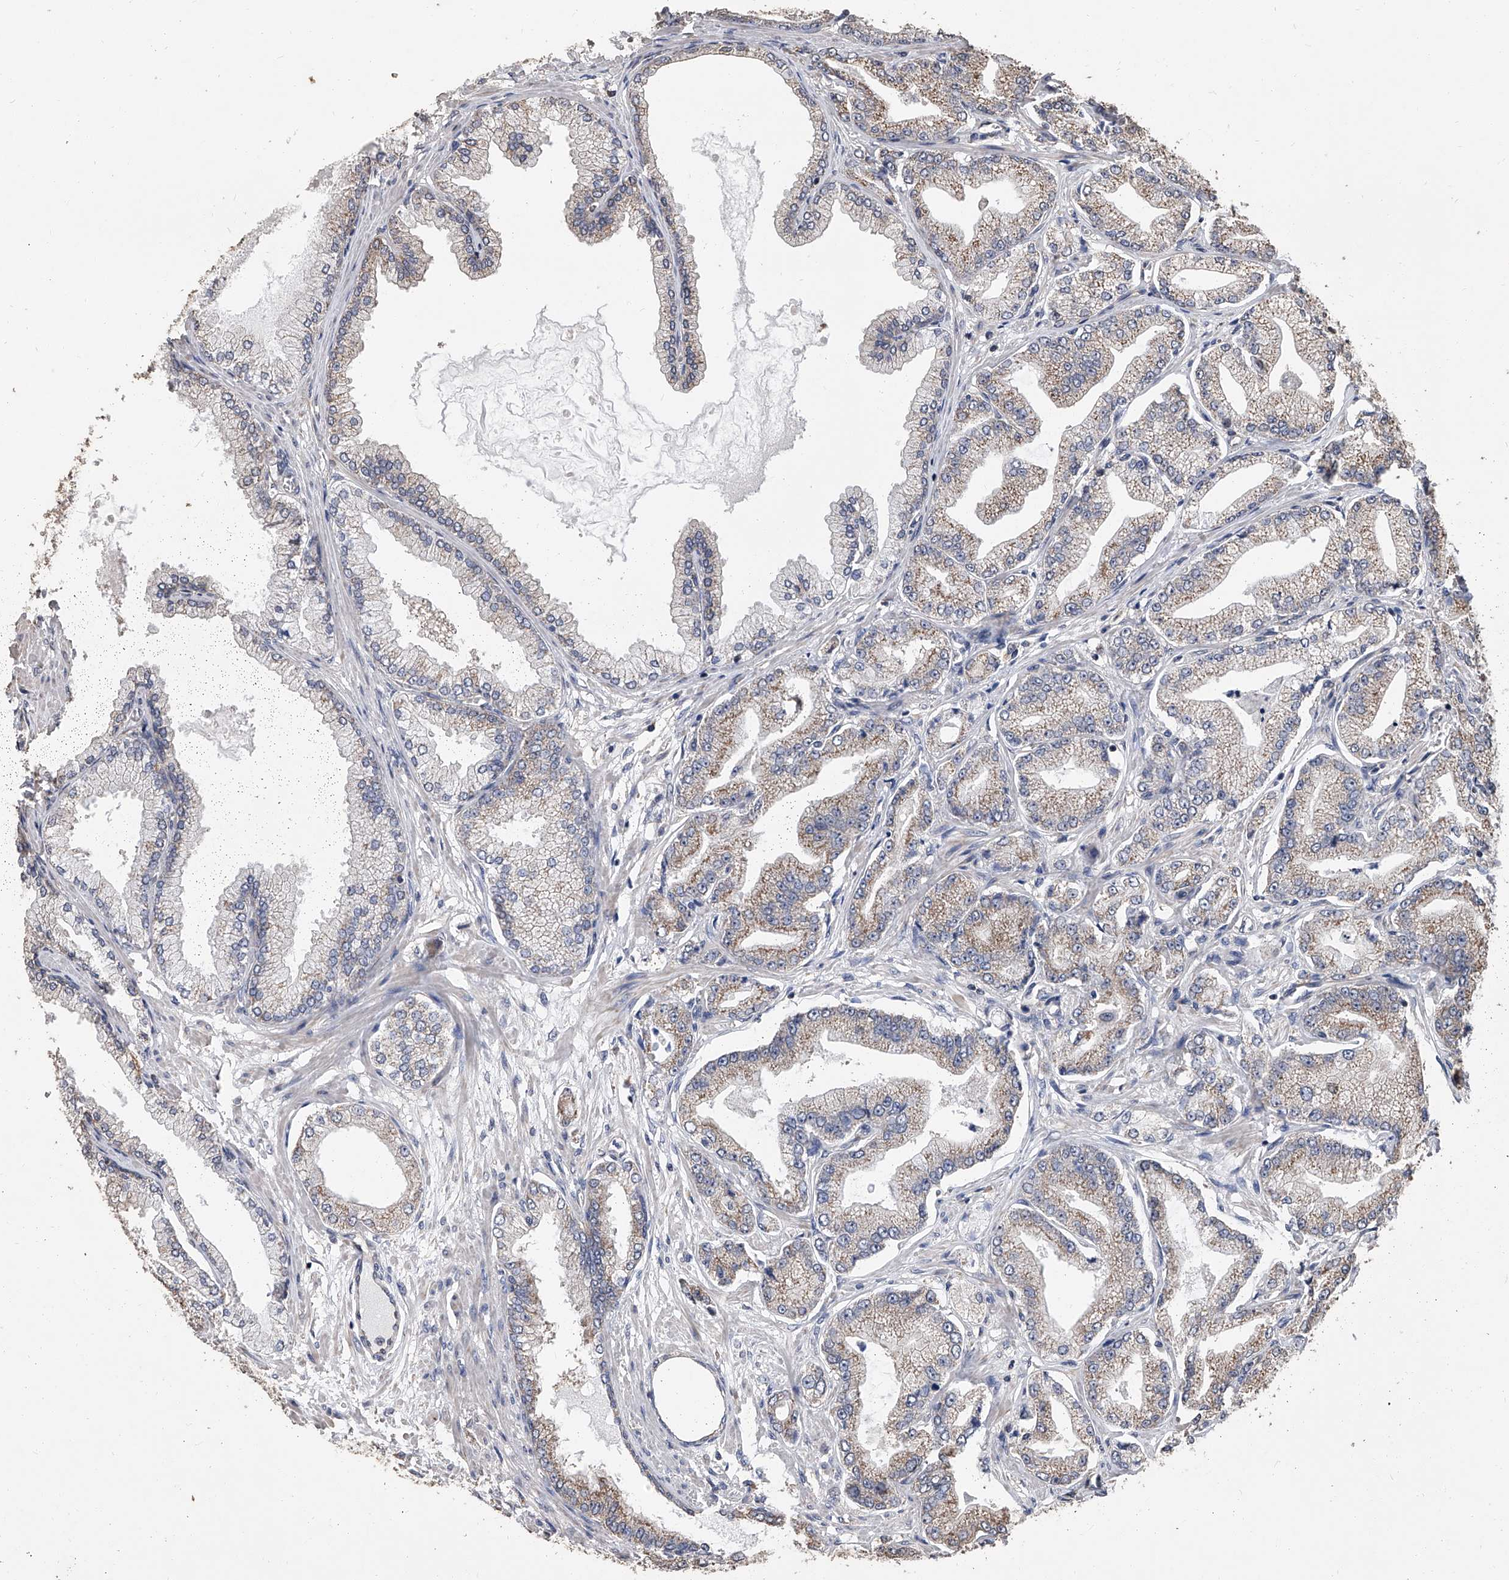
{"staining": {"intensity": "moderate", "quantity": ">75%", "location": "cytoplasmic/membranous"}, "tissue": "prostate cancer", "cell_type": "Tumor cells", "image_type": "cancer", "snomed": [{"axis": "morphology", "description": "Adenocarcinoma, Low grade"}, {"axis": "topography", "description": "Prostate"}], "caption": "Human adenocarcinoma (low-grade) (prostate) stained with a brown dye reveals moderate cytoplasmic/membranous positive expression in about >75% of tumor cells.", "gene": "LTV1", "patient": {"sex": "male", "age": 63}}